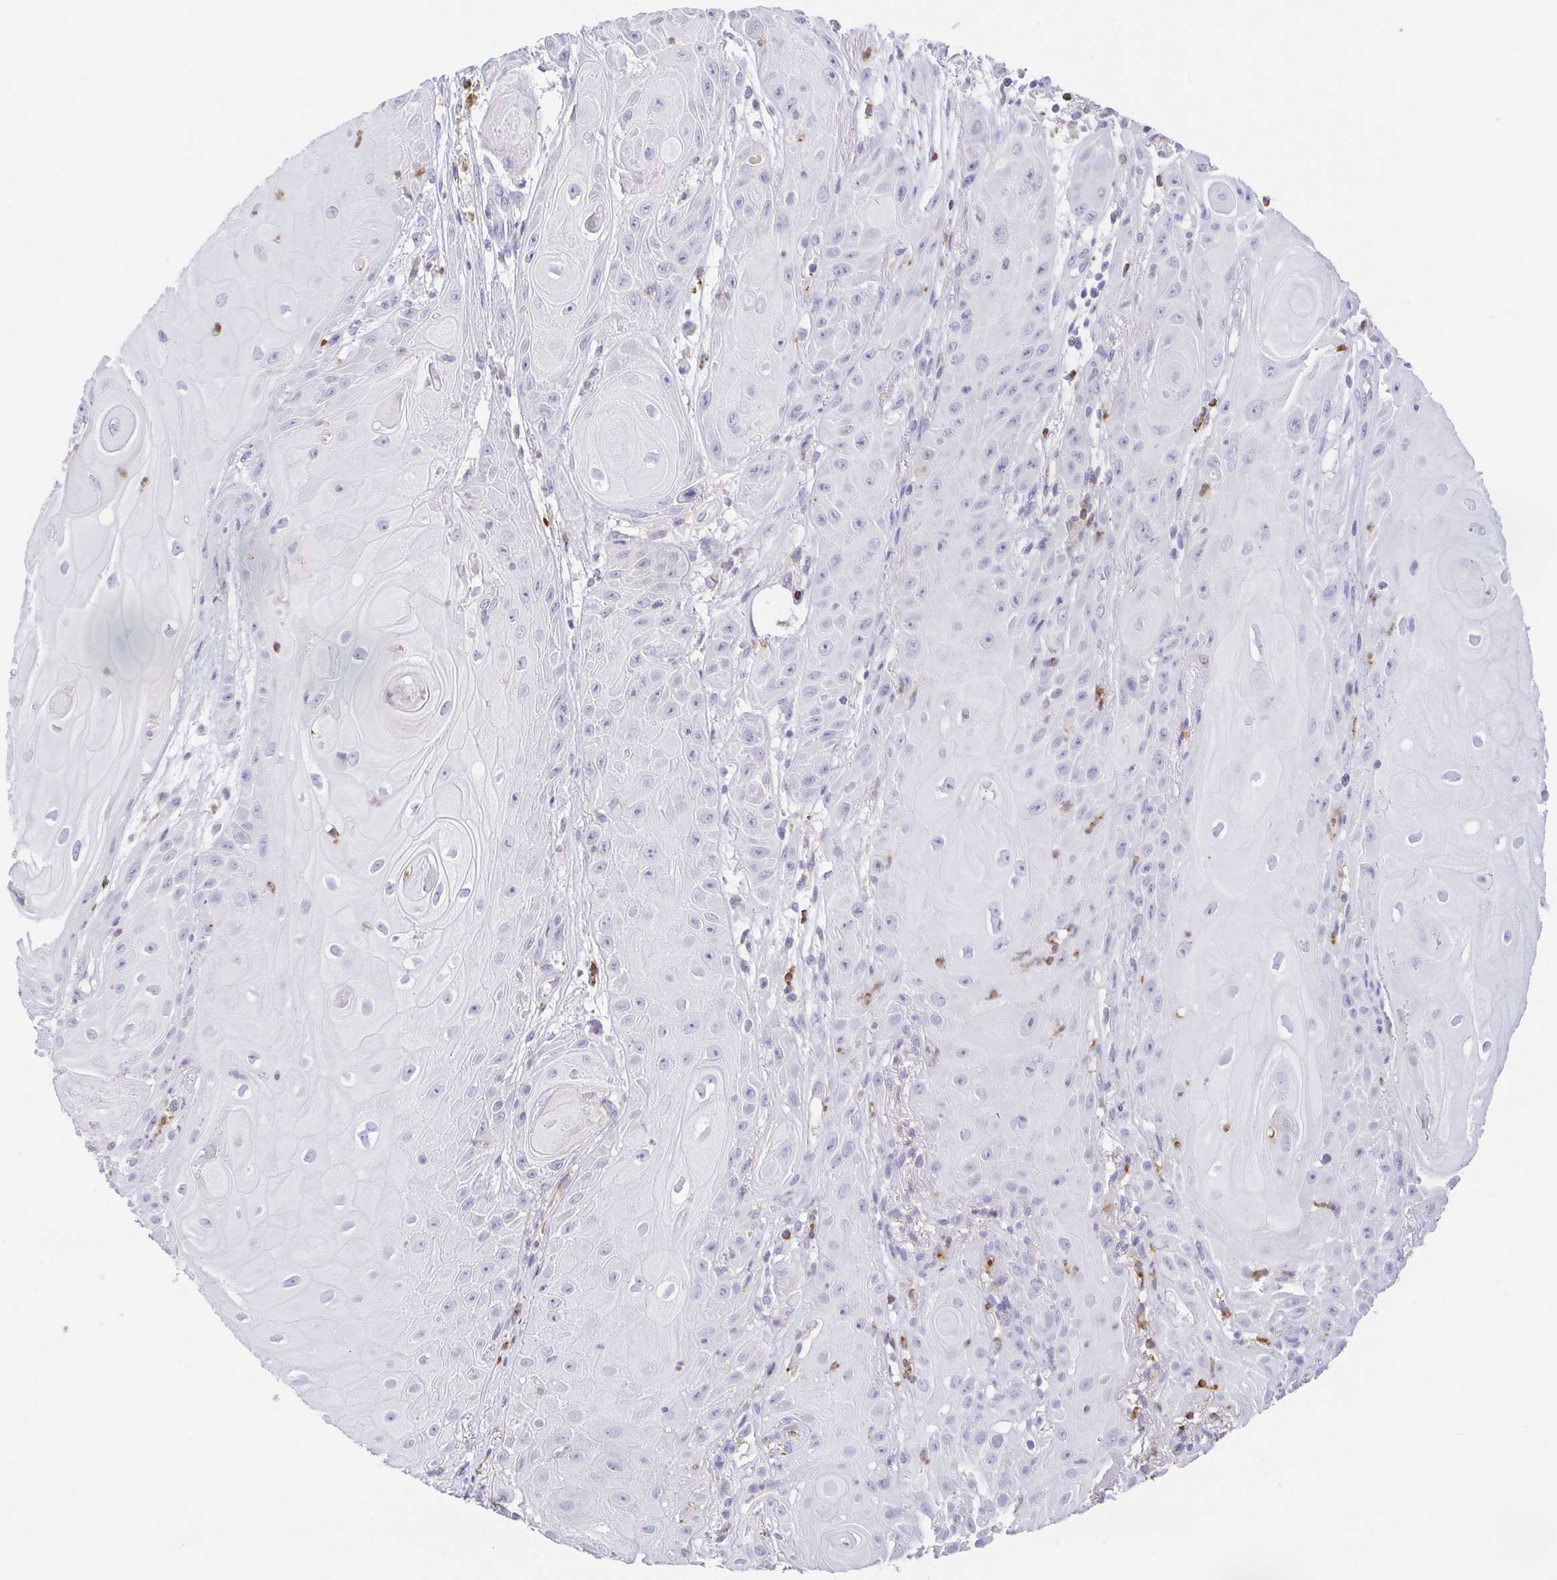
{"staining": {"intensity": "negative", "quantity": "none", "location": "none"}, "tissue": "skin cancer", "cell_type": "Tumor cells", "image_type": "cancer", "snomed": [{"axis": "morphology", "description": "Squamous cell carcinoma, NOS"}, {"axis": "topography", "description": "Skin"}], "caption": "Immunohistochemistry (IHC) of human skin squamous cell carcinoma demonstrates no positivity in tumor cells. Nuclei are stained in blue.", "gene": "PGLYRP1", "patient": {"sex": "male", "age": 62}}